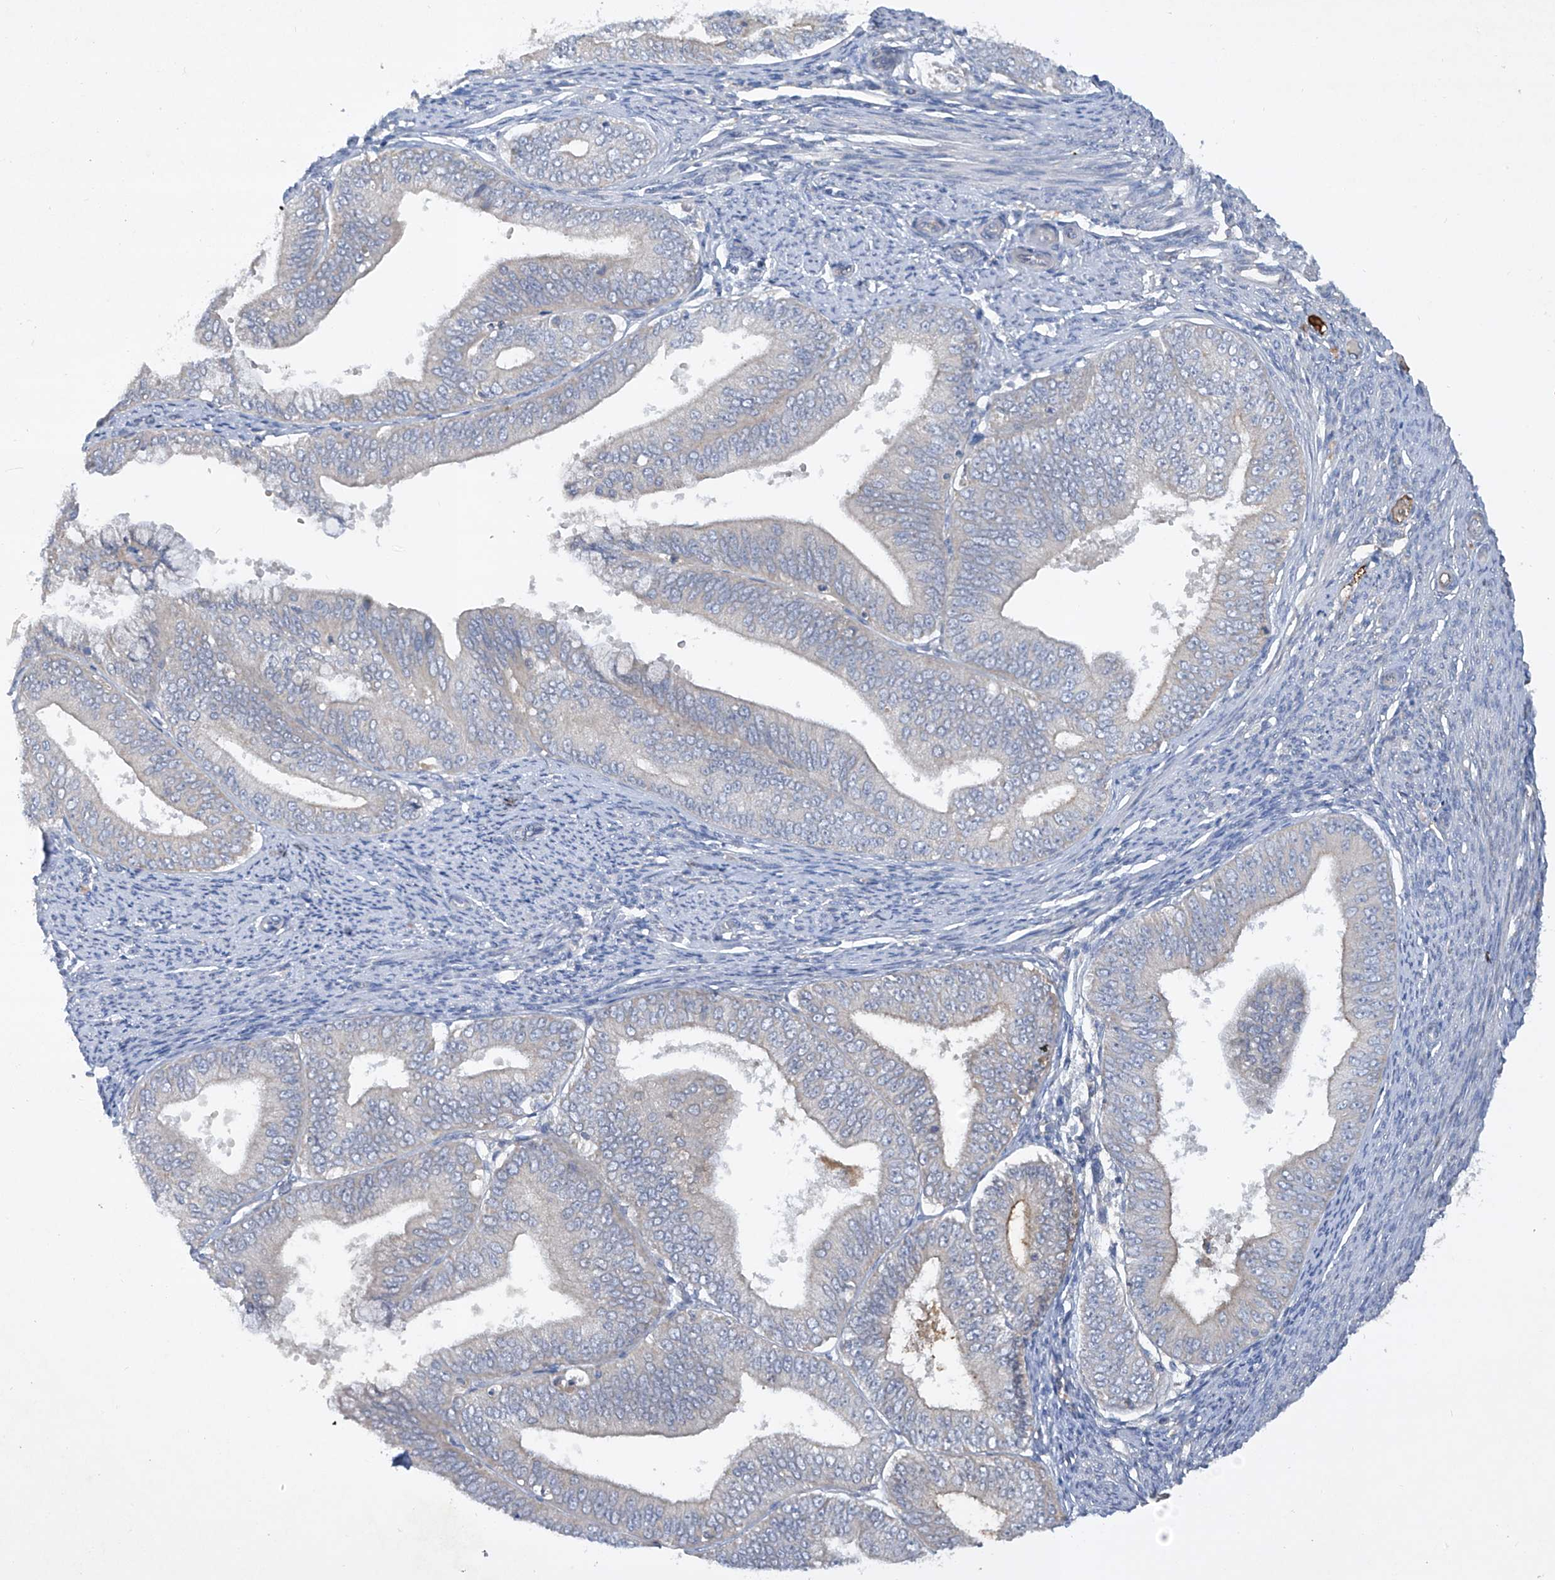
{"staining": {"intensity": "negative", "quantity": "none", "location": "none"}, "tissue": "endometrial cancer", "cell_type": "Tumor cells", "image_type": "cancer", "snomed": [{"axis": "morphology", "description": "Adenocarcinoma, NOS"}, {"axis": "topography", "description": "Endometrium"}], "caption": "Endometrial cancer (adenocarcinoma) was stained to show a protein in brown. There is no significant positivity in tumor cells. (Stains: DAB IHC with hematoxylin counter stain, Microscopy: brightfield microscopy at high magnification).", "gene": "HAS3", "patient": {"sex": "female", "age": 63}}